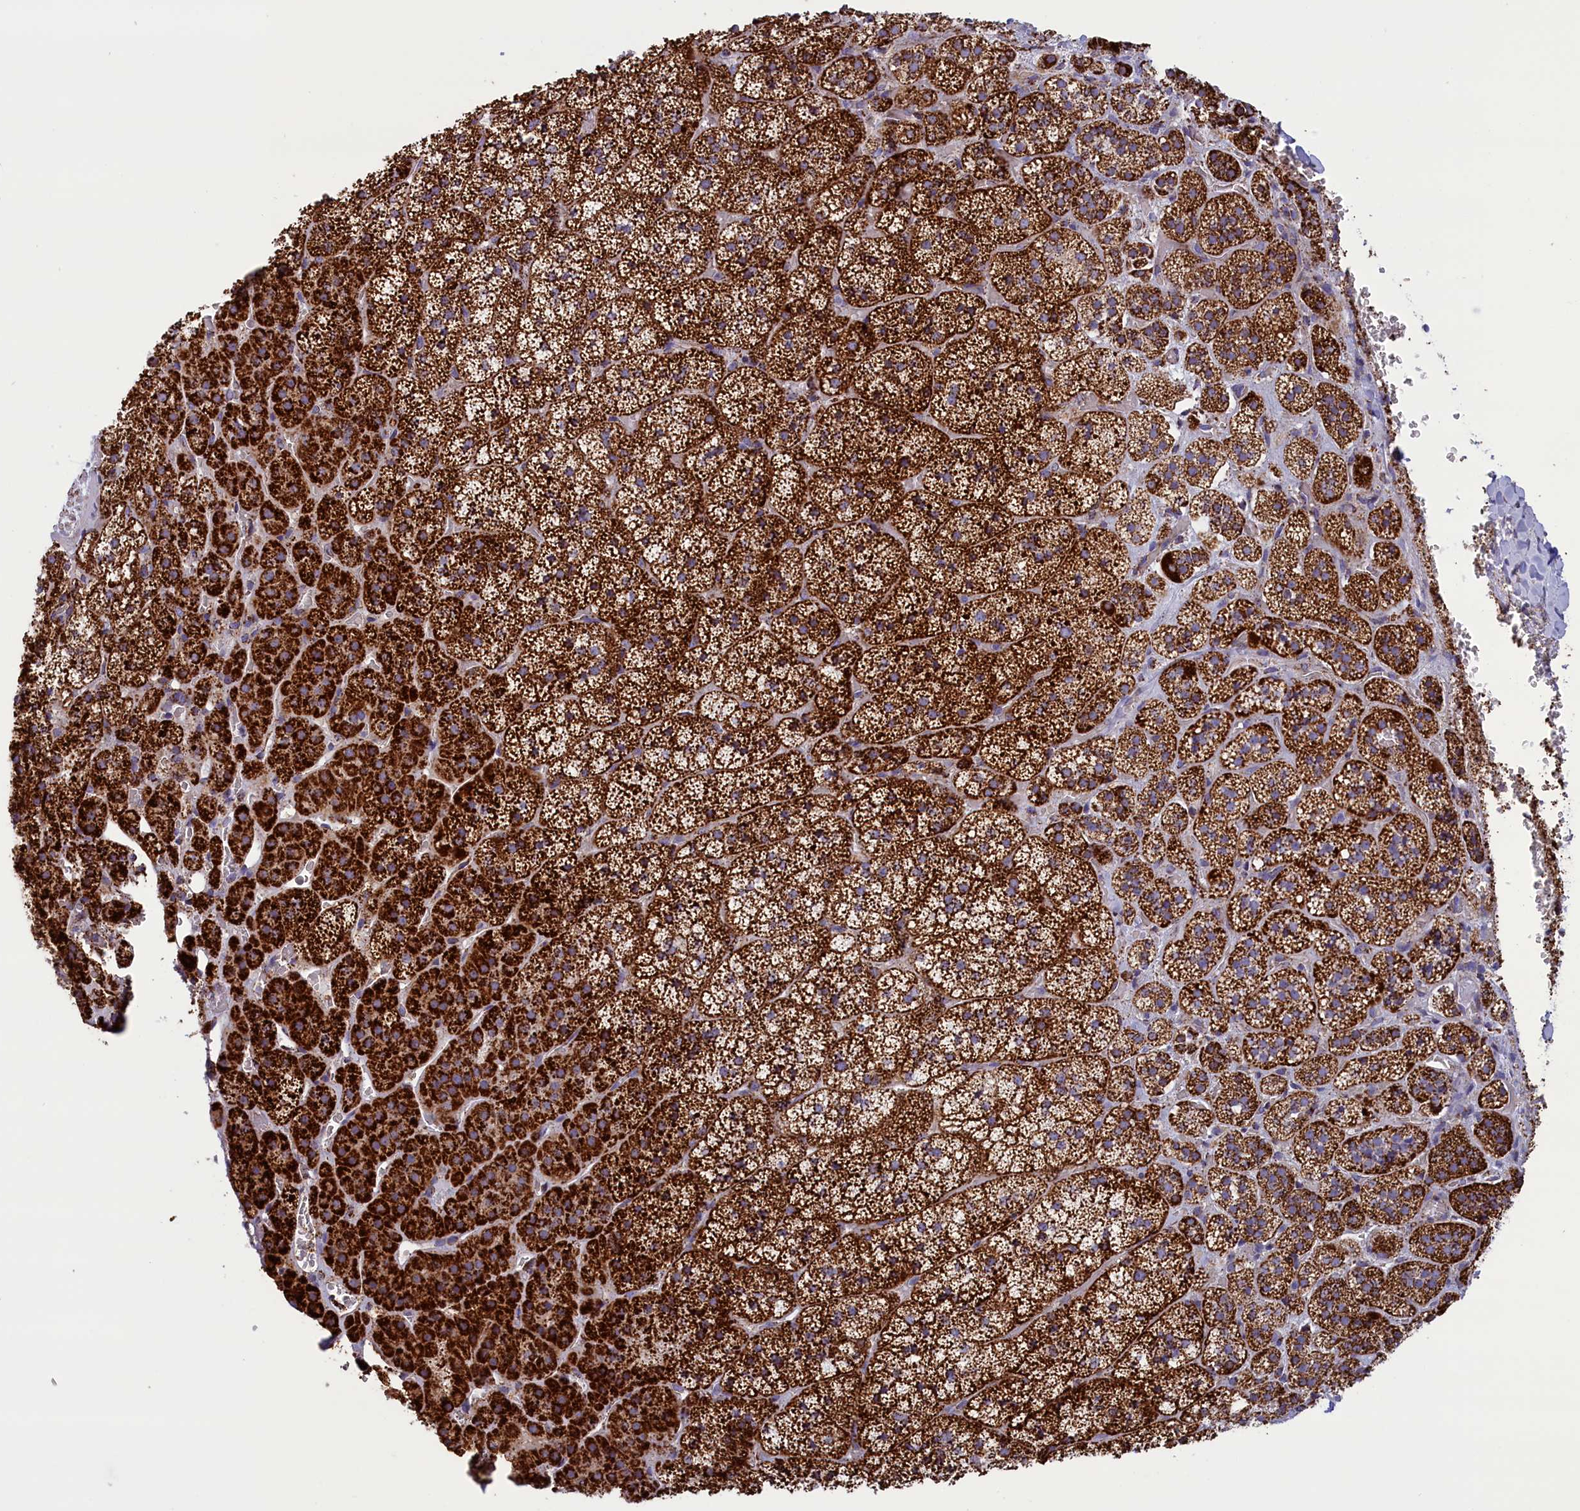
{"staining": {"intensity": "strong", "quantity": ">75%", "location": "cytoplasmic/membranous"}, "tissue": "adrenal gland", "cell_type": "Glandular cells", "image_type": "normal", "snomed": [{"axis": "morphology", "description": "Normal tissue, NOS"}, {"axis": "topography", "description": "Adrenal gland"}], "caption": "Immunohistochemical staining of unremarkable human adrenal gland exhibits strong cytoplasmic/membranous protein positivity in approximately >75% of glandular cells.", "gene": "ISOC2", "patient": {"sex": "female", "age": 44}}